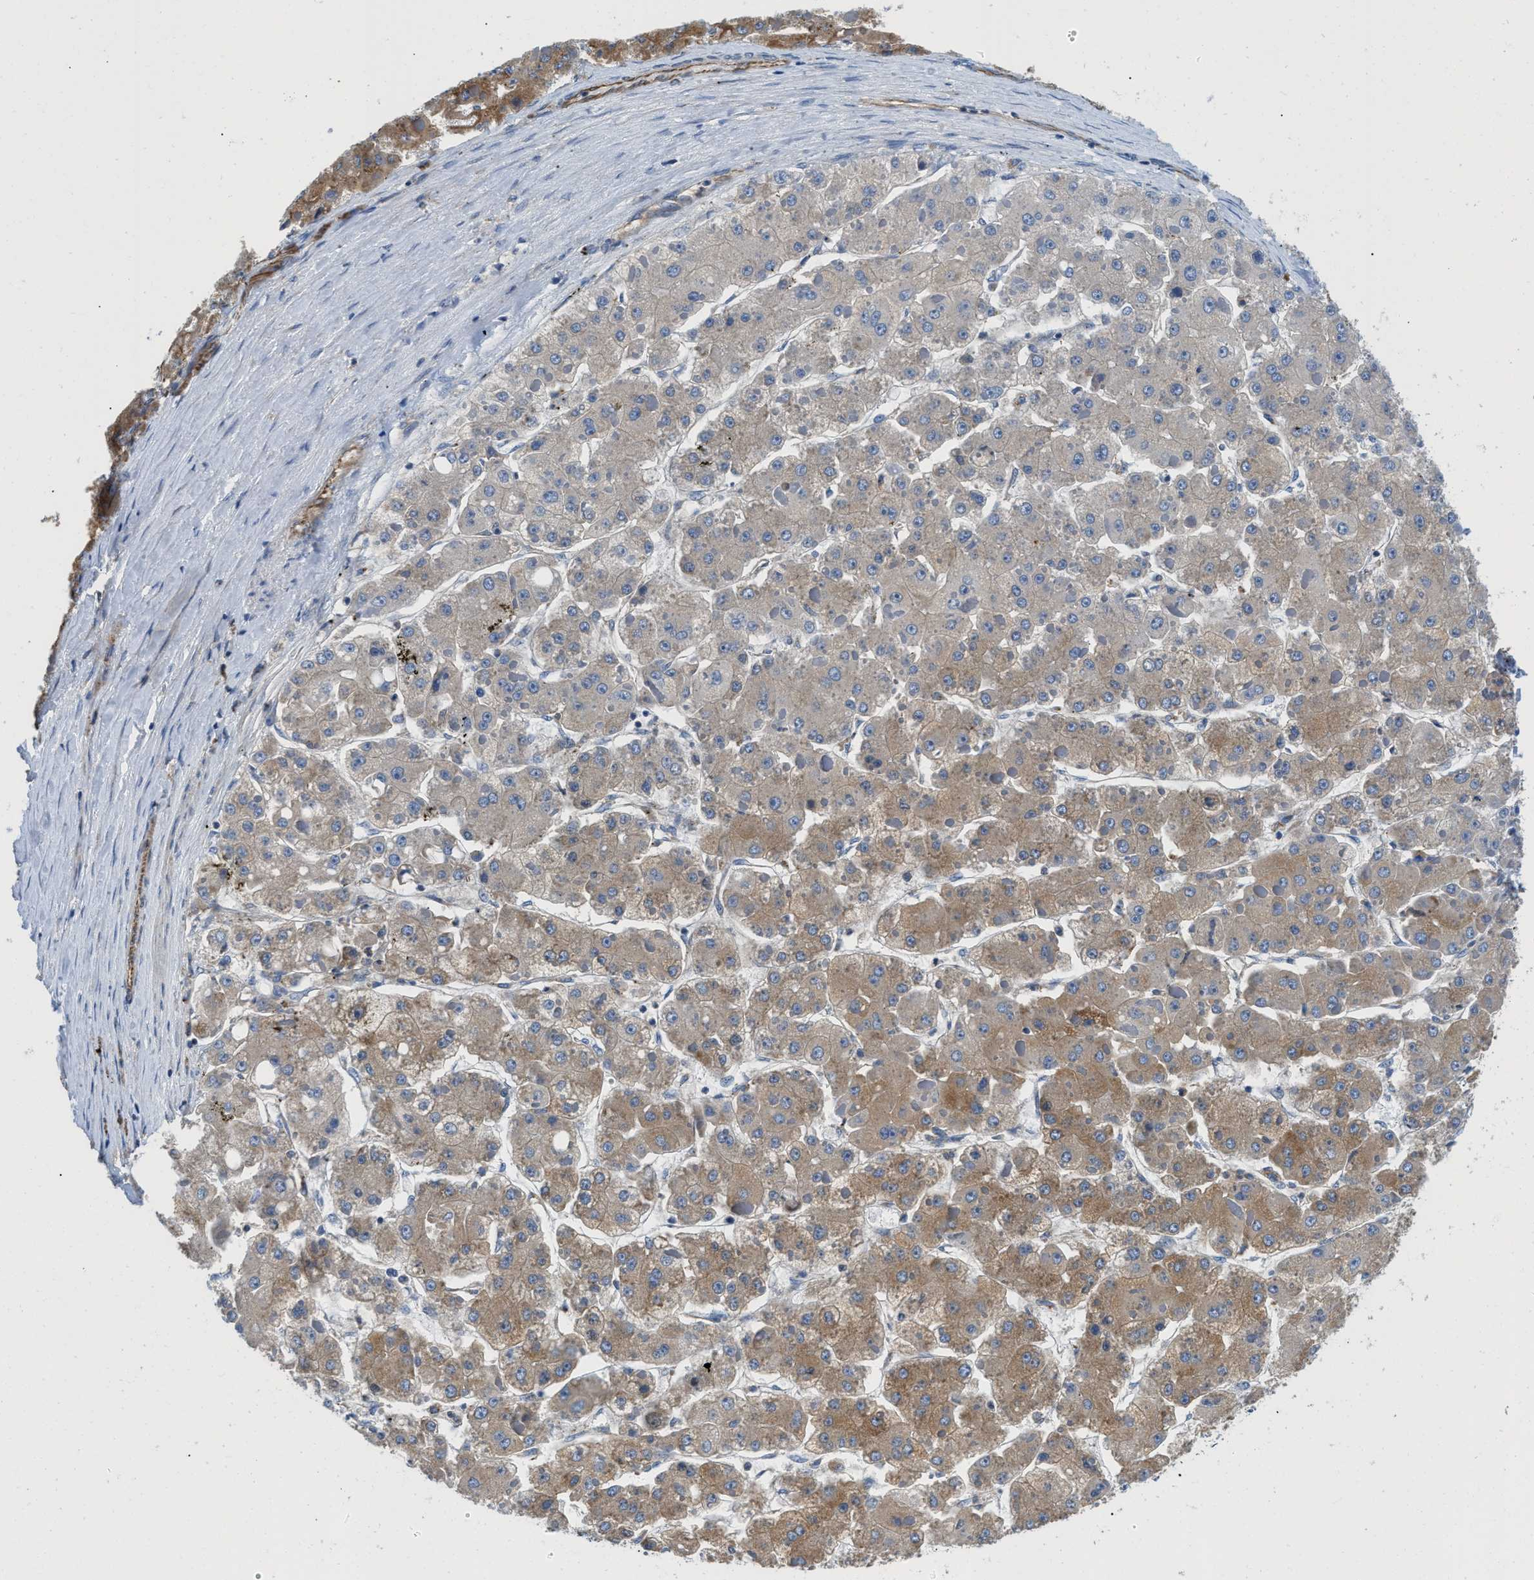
{"staining": {"intensity": "moderate", "quantity": ">75%", "location": "cytoplasmic/membranous"}, "tissue": "liver cancer", "cell_type": "Tumor cells", "image_type": "cancer", "snomed": [{"axis": "morphology", "description": "Carcinoma, Hepatocellular, NOS"}, {"axis": "topography", "description": "Liver"}], "caption": "Protein expression by IHC demonstrates moderate cytoplasmic/membranous staining in approximately >75% of tumor cells in liver hepatocellular carcinoma.", "gene": "HSD17B12", "patient": {"sex": "female", "age": 73}}